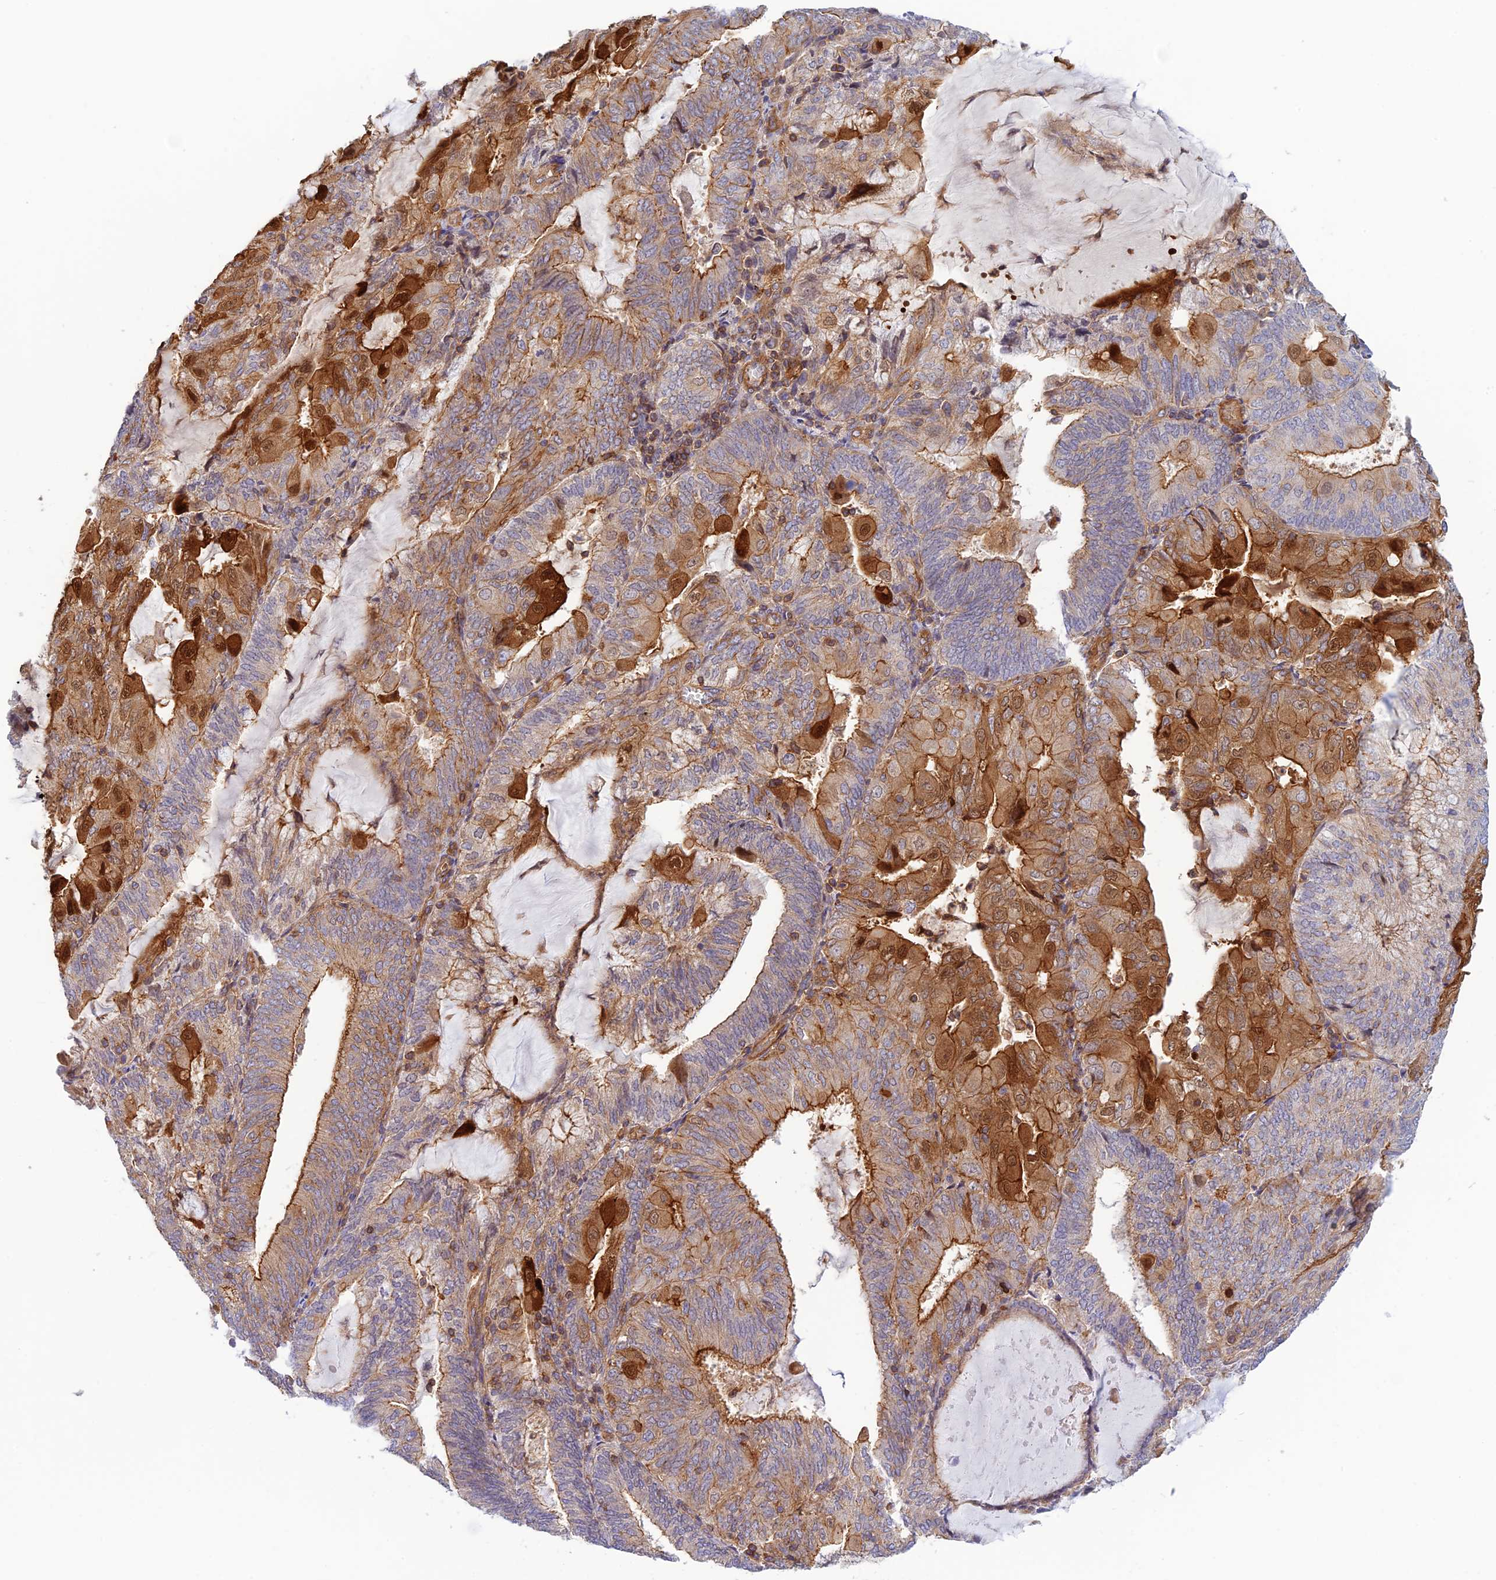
{"staining": {"intensity": "strong", "quantity": "<25%", "location": "cytoplasmic/membranous,nuclear"}, "tissue": "endometrial cancer", "cell_type": "Tumor cells", "image_type": "cancer", "snomed": [{"axis": "morphology", "description": "Adenocarcinoma, NOS"}, {"axis": "topography", "description": "Endometrium"}], "caption": "Adenocarcinoma (endometrial) tissue exhibits strong cytoplasmic/membranous and nuclear expression in about <25% of tumor cells", "gene": "PPP1R12C", "patient": {"sex": "female", "age": 81}}